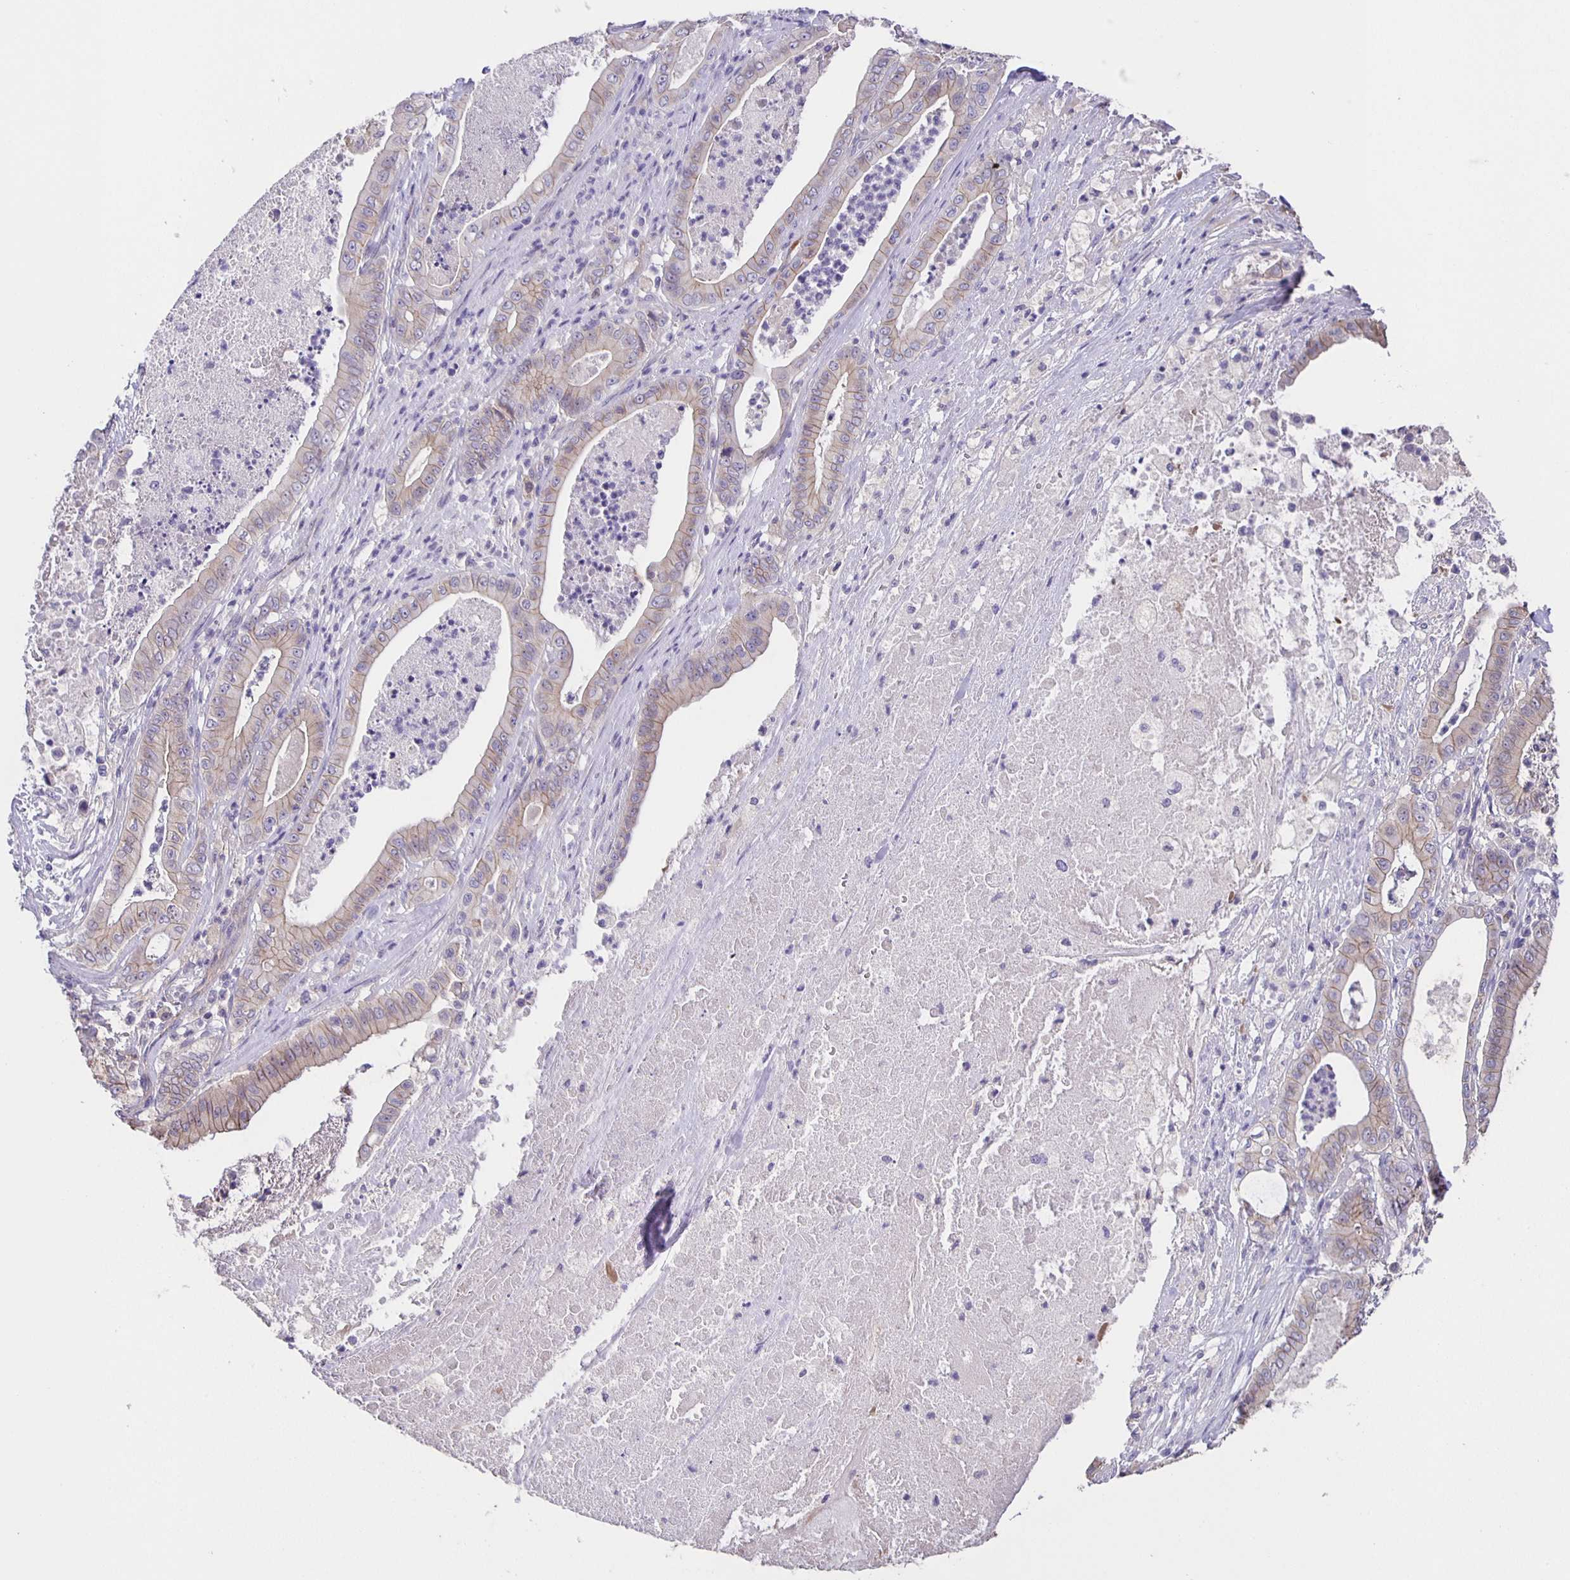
{"staining": {"intensity": "weak", "quantity": "25%-75%", "location": "cytoplasmic/membranous"}, "tissue": "pancreatic cancer", "cell_type": "Tumor cells", "image_type": "cancer", "snomed": [{"axis": "morphology", "description": "Adenocarcinoma, NOS"}, {"axis": "topography", "description": "Pancreas"}], "caption": "Protein staining displays weak cytoplasmic/membranous expression in approximately 25%-75% of tumor cells in adenocarcinoma (pancreatic).", "gene": "JMJD4", "patient": {"sex": "male", "age": 71}}